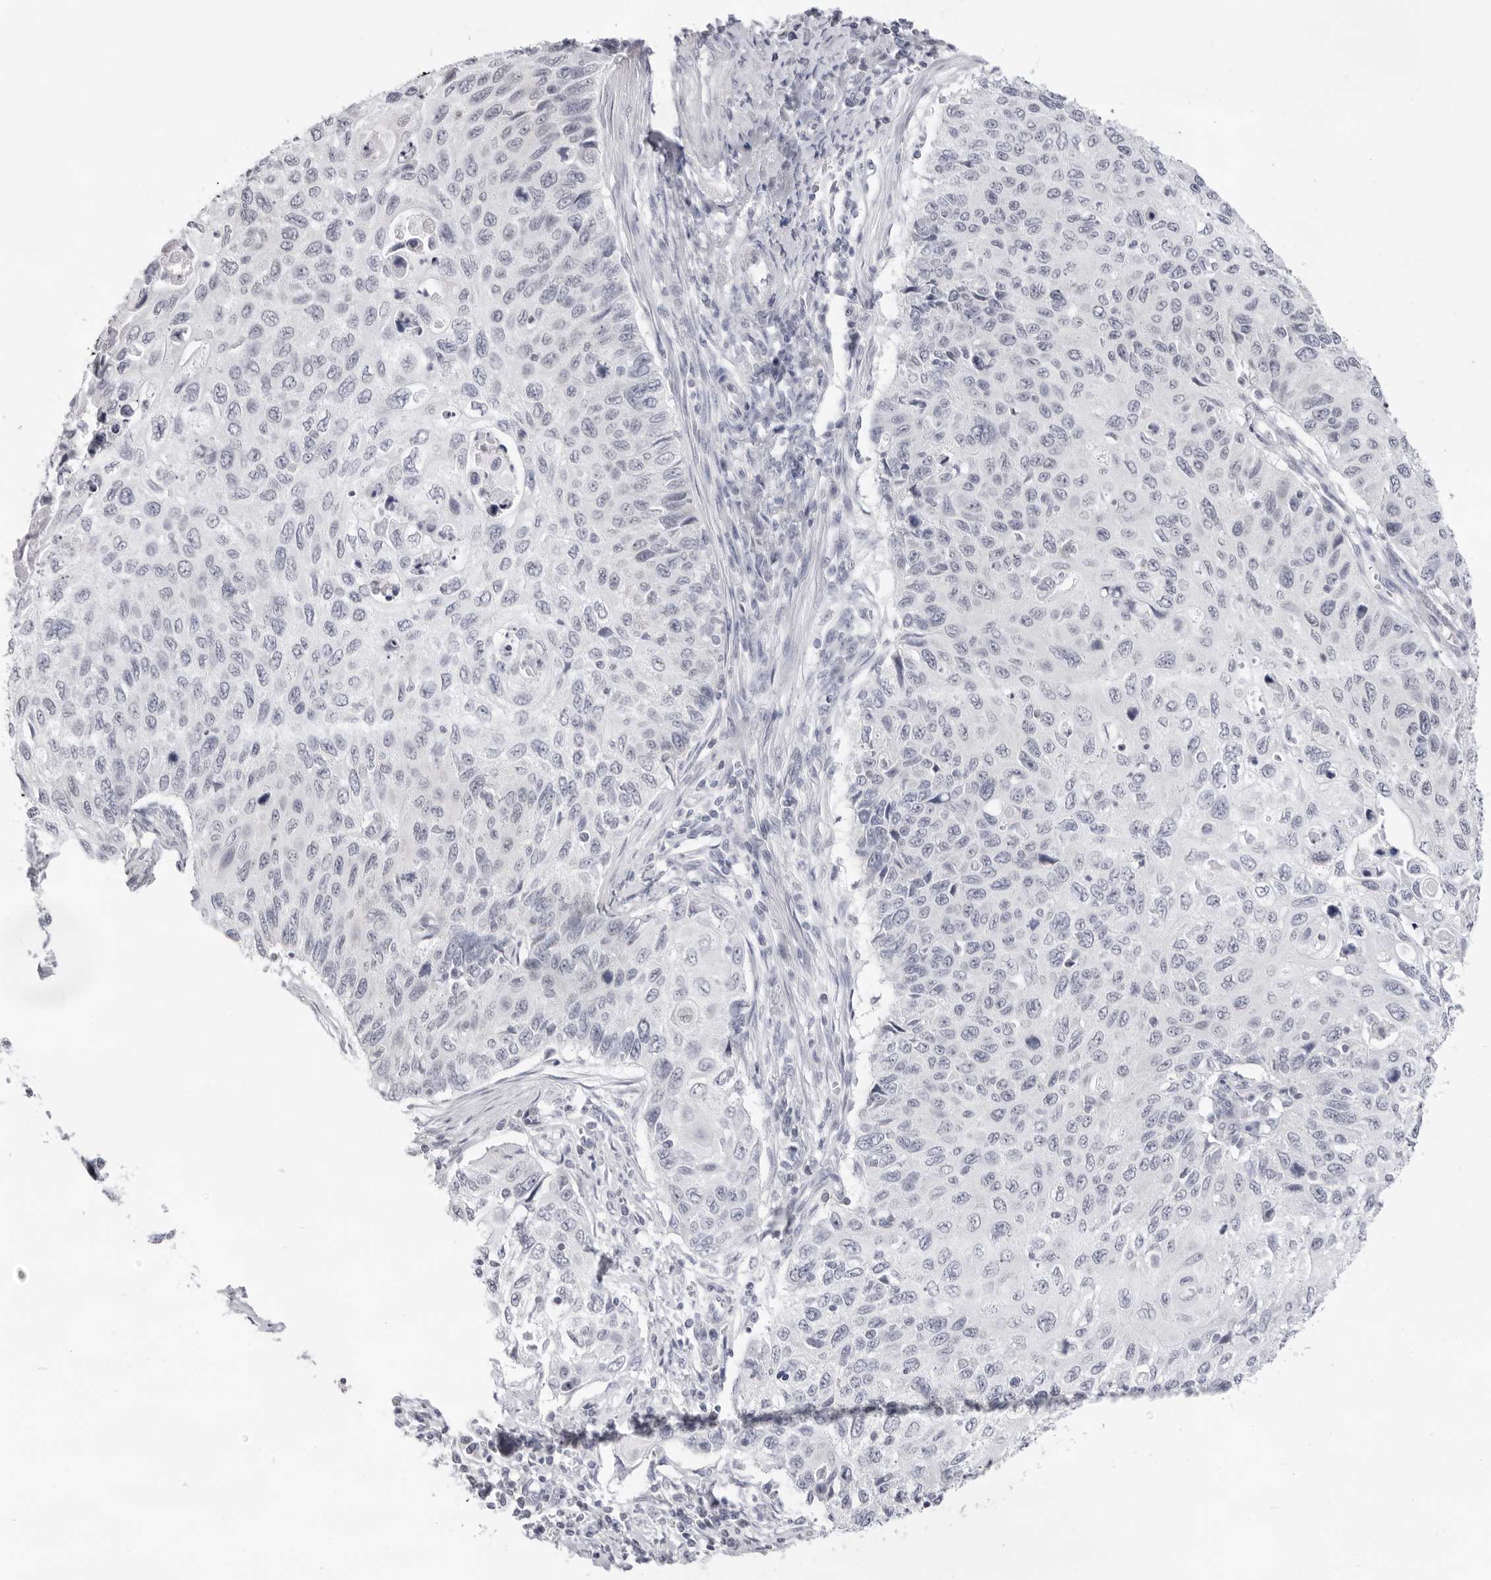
{"staining": {"intensity": "negative", "quantity": "none", "location": "none"}, "tissue": "cervical cancer", "cell_type": "Tumor cells", "image_type": "cancer", "snomed": [{"axis": "morphology", "description": "Squamous cell carcinoma, NOS"}, {"axis": "topography", "description": "Cervix"}], "caption": "Protein analysis of cervical cancer displays no significant staining in tumor cells.", "gene": "FDPS", "patient": {"sex": "female", "age": 70}}